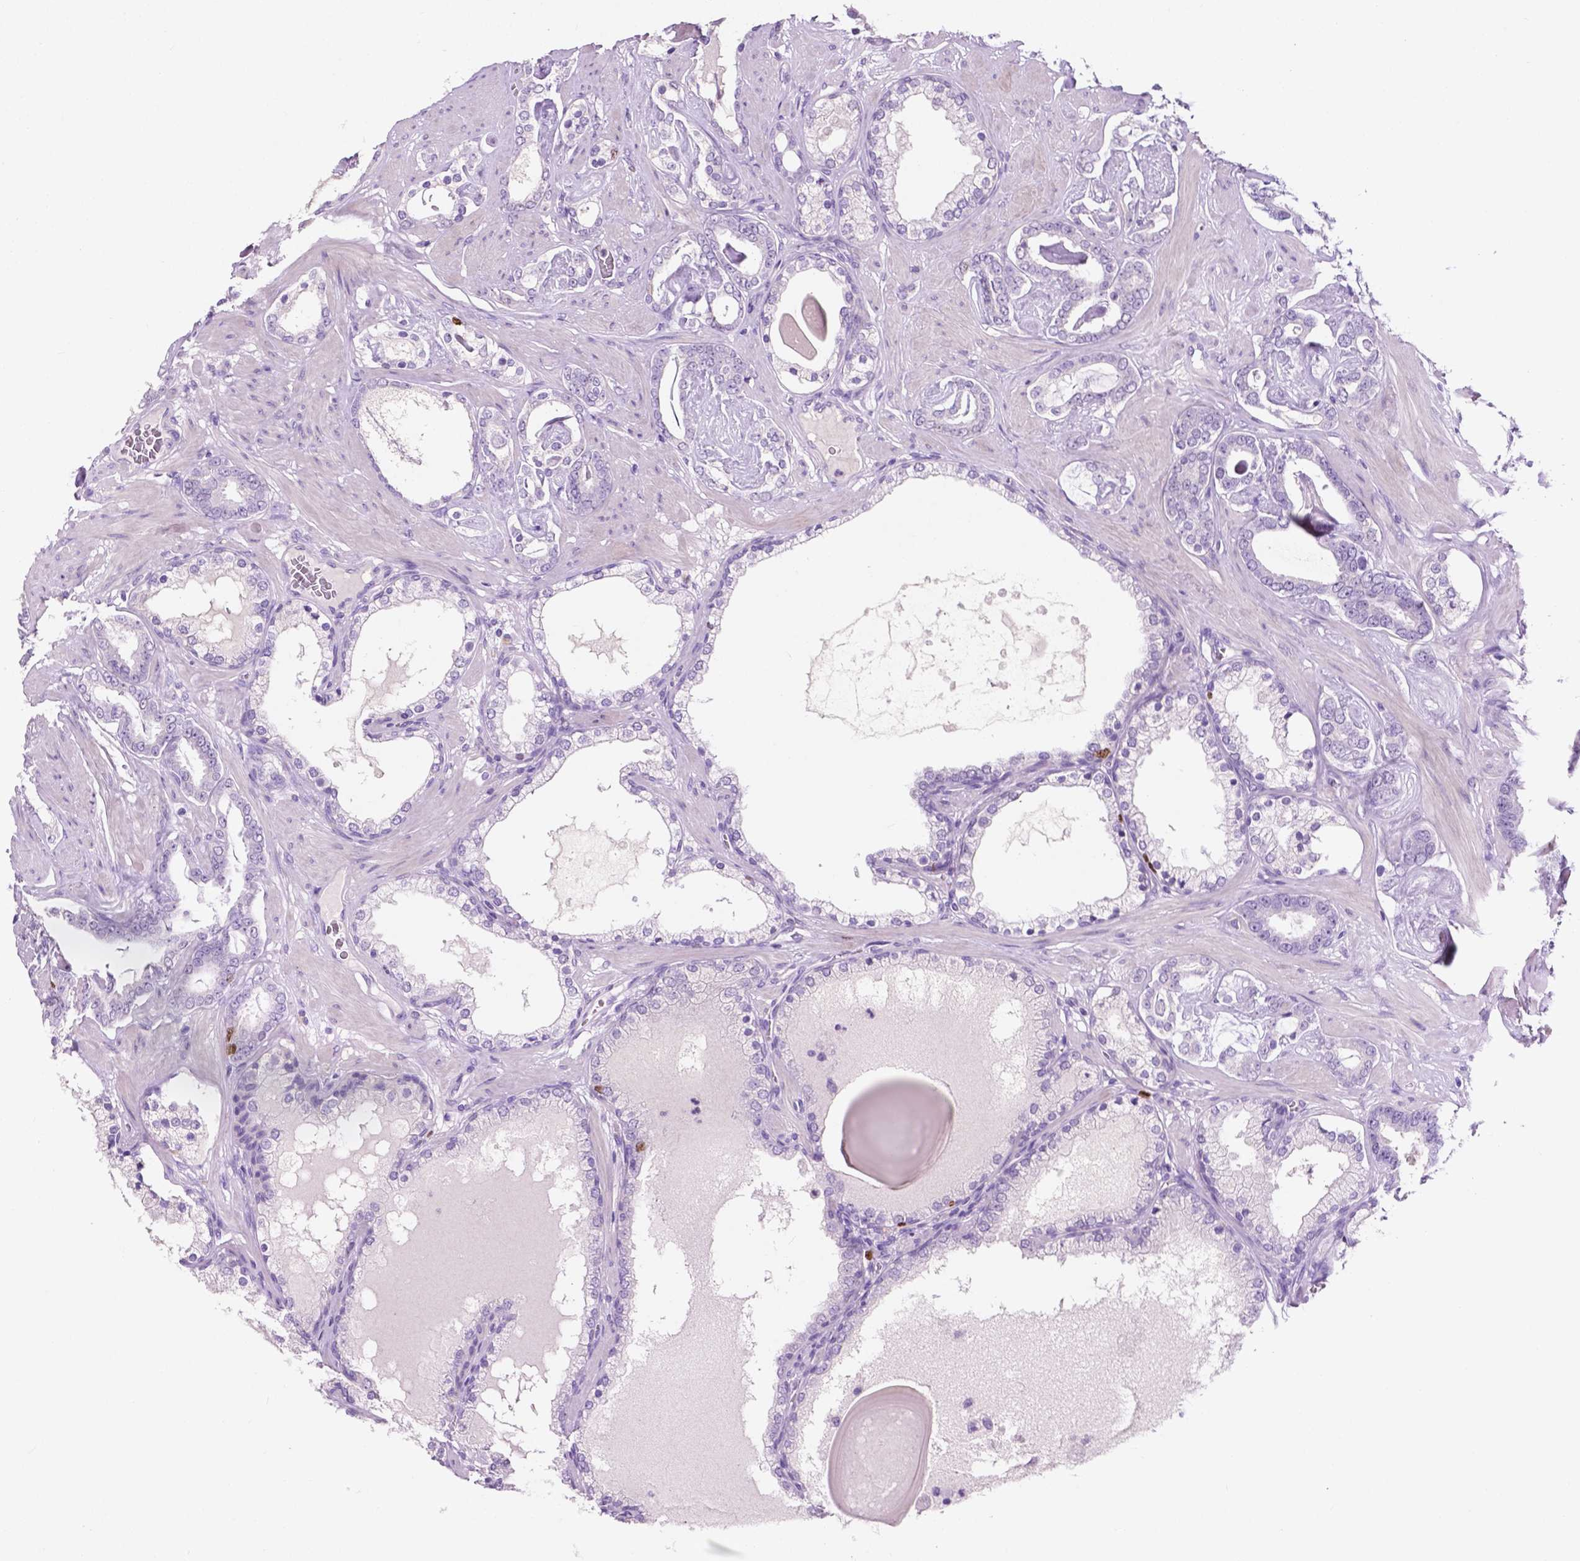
{"staining": {"intensity": "moderate", "quantity": "<25%", "location": "nuclear"}, "tissue": "prostate cancer", "cell_type": "Tumor cells", "image_type": "cancer", "snomed": [{"axis": "morphology", "description": "Adenocarcinoma, High grade"}, {"axis": "topography", "description": "Prostate"}], "caption": "Tumor cells display moderate nuclear expression in about <25% of cells in high-grade adenocarcinoma (prostate). Using DAB (3,3'-diaminobenzidine) (brown) and hematoxylin (blue) stains, captured at high magnification using brightfield microscopy.", "gene": "SIAH2", "patient": {"sex": "male", "age": 63}}